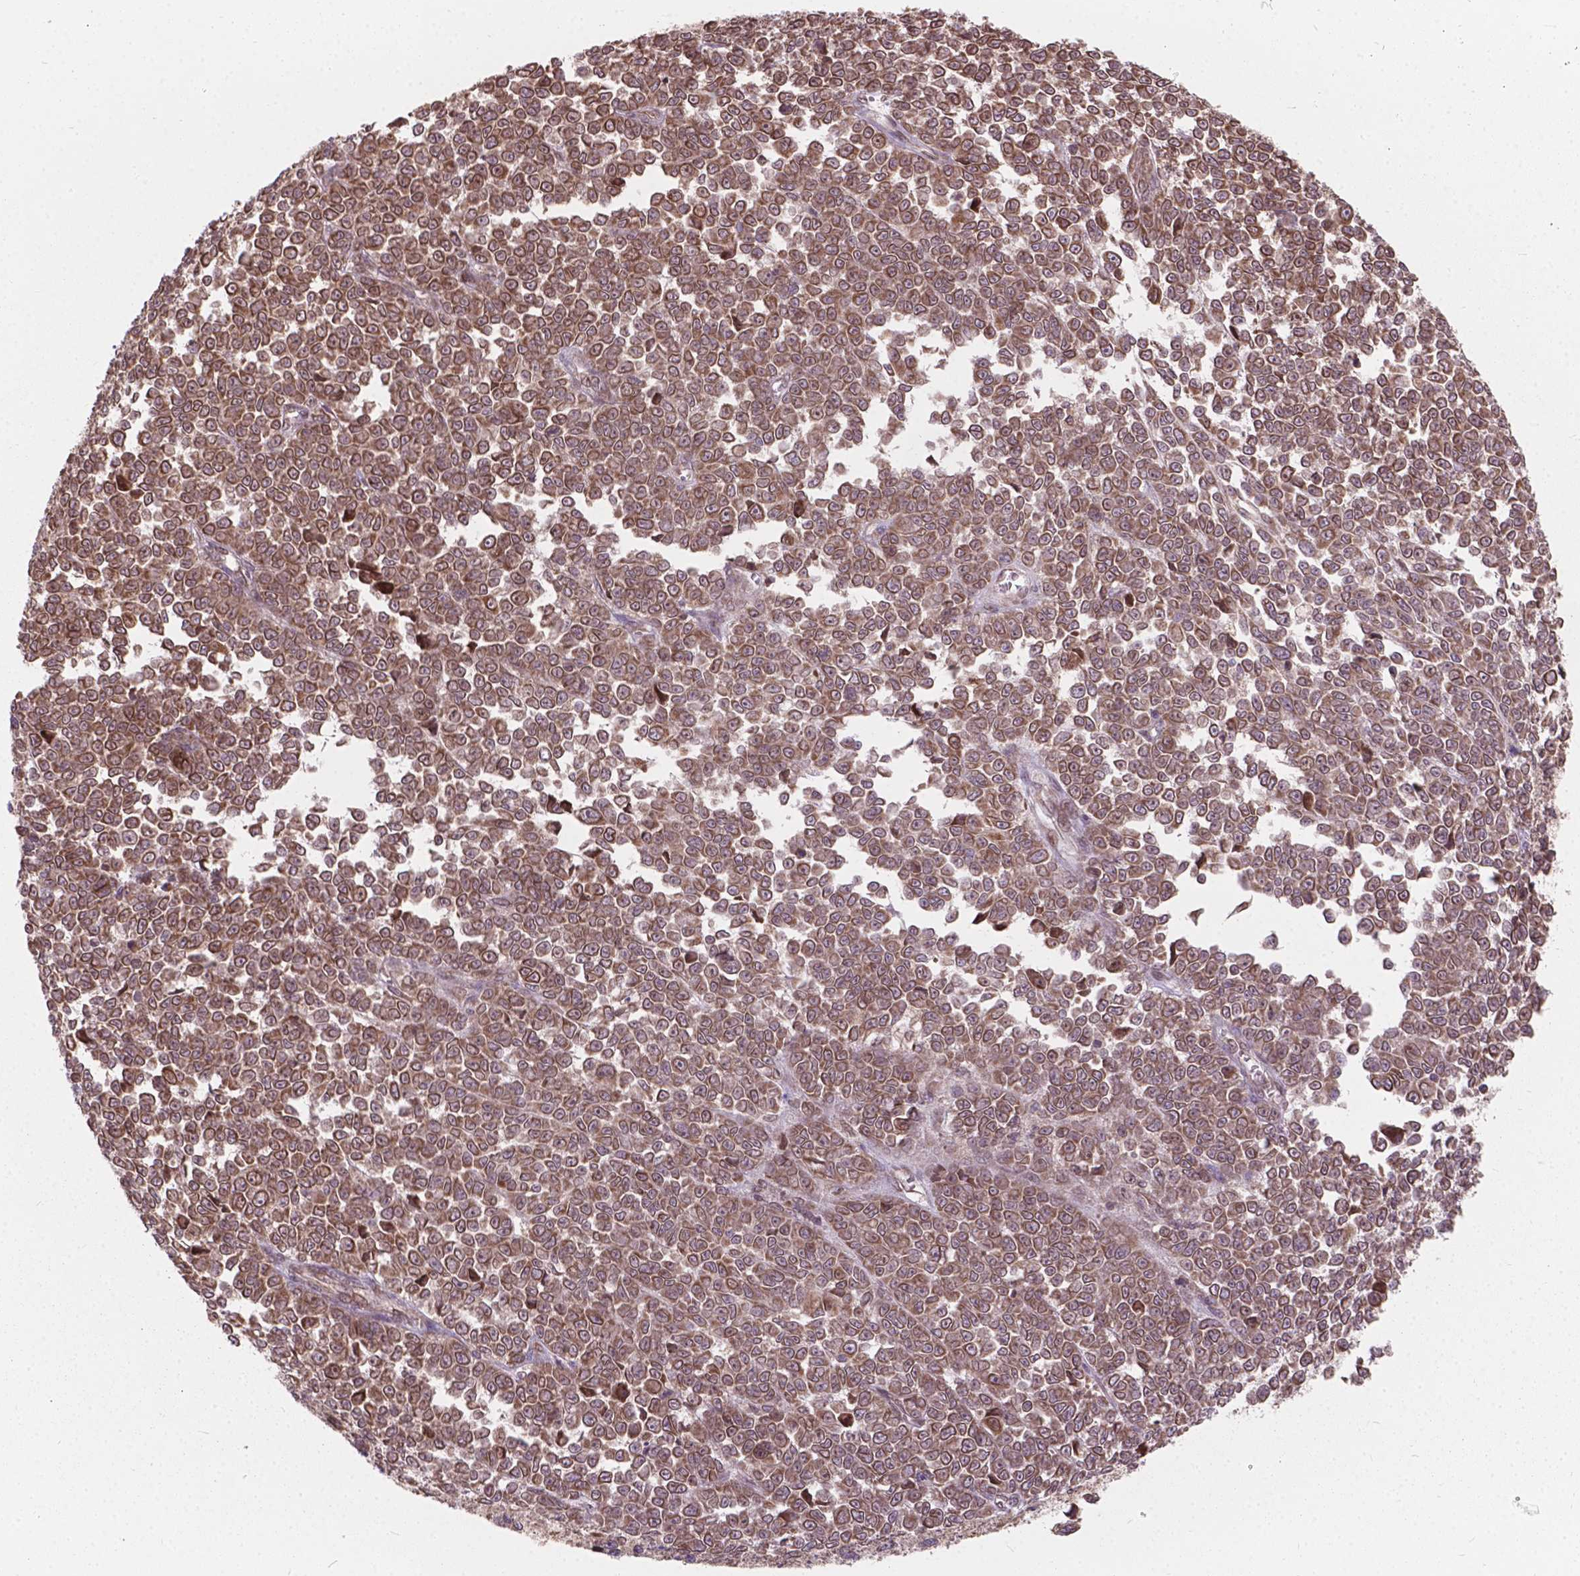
{"staining": {"intensity": "moderate", "quantity": ">75%", "location": "cytoplasmic/membranous"}, "tissue": "melanoma", "cell_type": "Tumor cells", "image_type": "cancer", "snomed": [{"axis": "morphology", "description": "Malignant melanoma, NOS"}, {"axis": "topography", "description": "Skin"}], "caption": "There is medium levels of moderate cytoplasmic/membranous expression in tumor cells of melanoma, as demonstrated by immunohistochemical staining (brown color).", "gene": "MRPL33", "patient": {"sex": "female", "age": 95}}